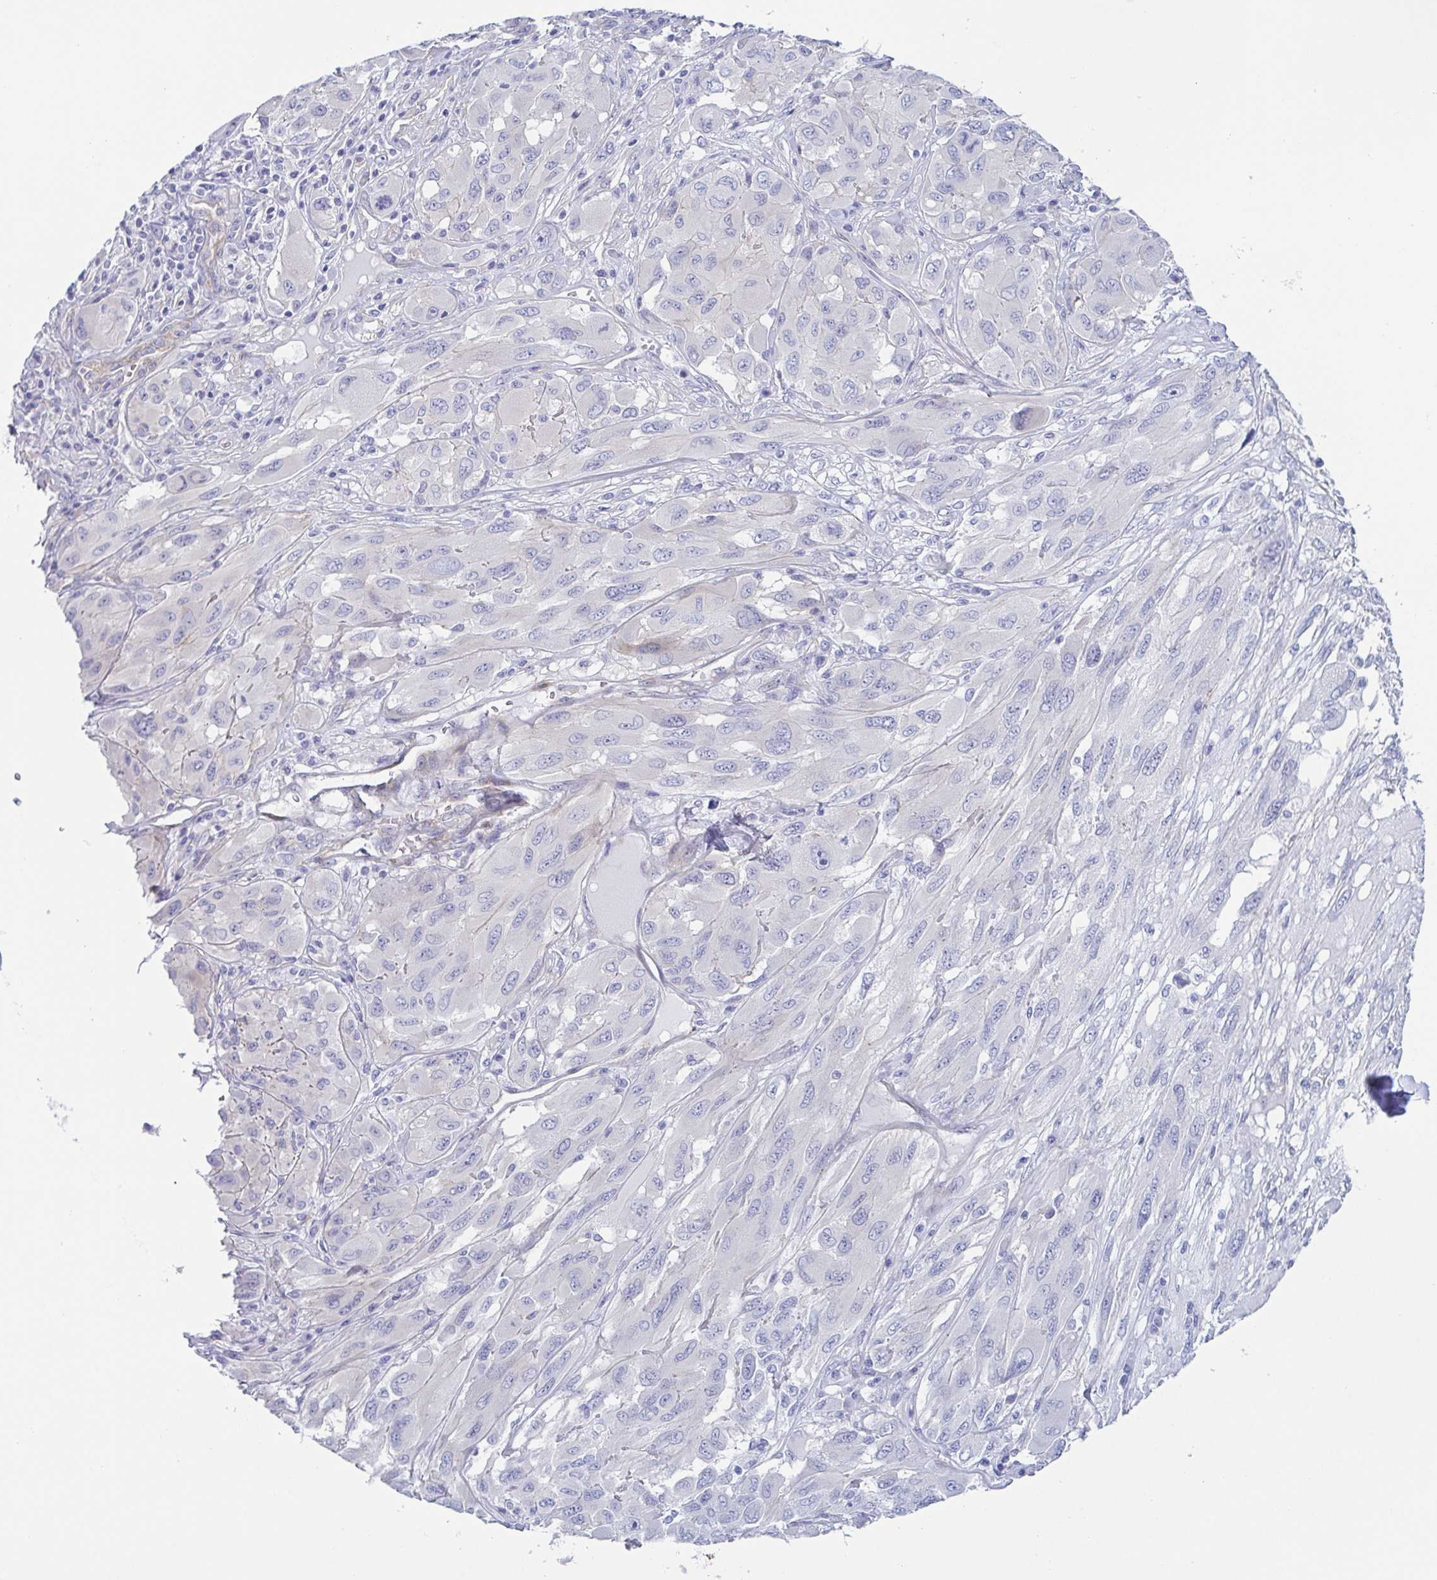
{"staining": {"intensity": "negative", "quantity": "none", "location": "none"}, "tissue": "melanoma", "cell_type": "Tumor cells", "image_type": "cancer", "snomed": [{"axis": "morphology", "description": "Malignant melanoma, NOS"}, {"axis": "topography", "description": "Skin"}], "caption": "This is an immunohistochemistry histopathology image of human malignant melanoma. There is no staining in tumor cells.", "gene": "DYNC1I1", "patient": {"sex": "female", "age": 91}}